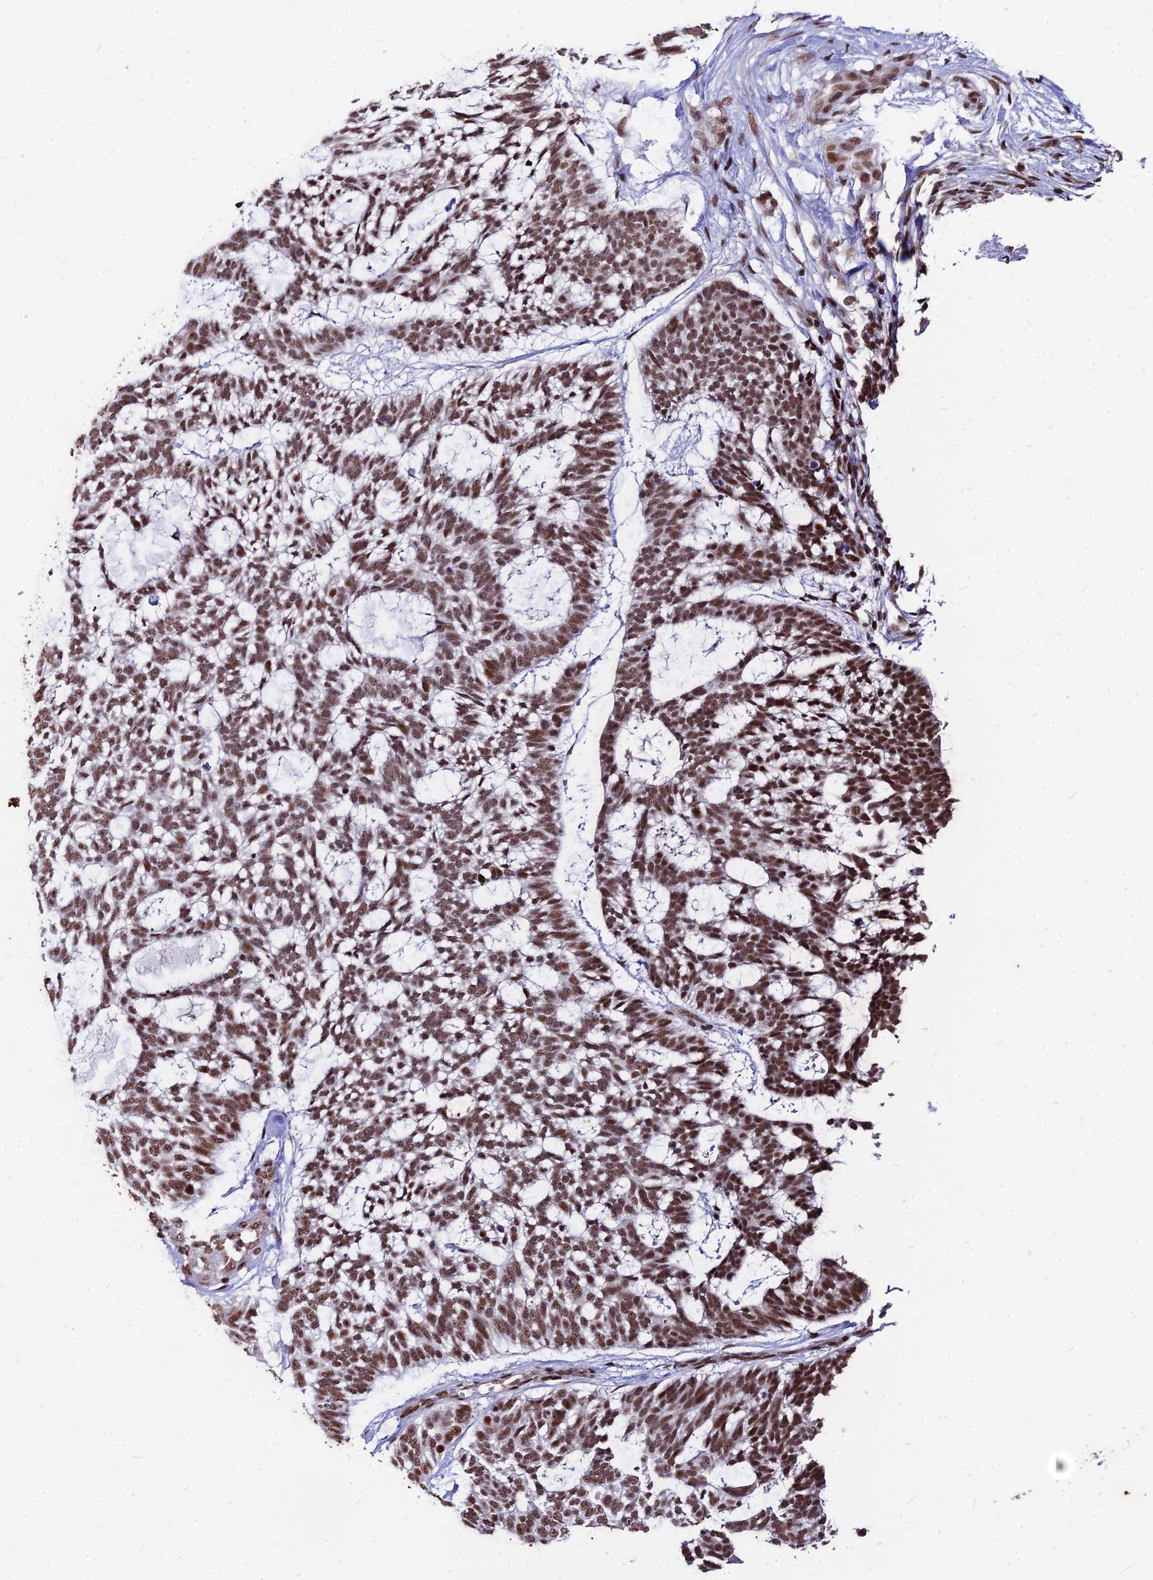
{"staining": {"intensity": "moderate", "quantity": ">75%", "location": "nuclear"}, "tissue": "skin cancer", "cell_type": "Tumor cells", "image_type": "cancer", "snomed": [{"axis": "morphology", "description": "Basal cell carcinoma"}, {"axis": "topography", "description": "Skin"}], "caption": "Protein staining of basal cell carcinoma (skin) tissue exhibits moderate nuclear staining in approximately >75% of tumor cells.", "gene": "ZBED4", "patient": {"sex": "male", "age": 88}}